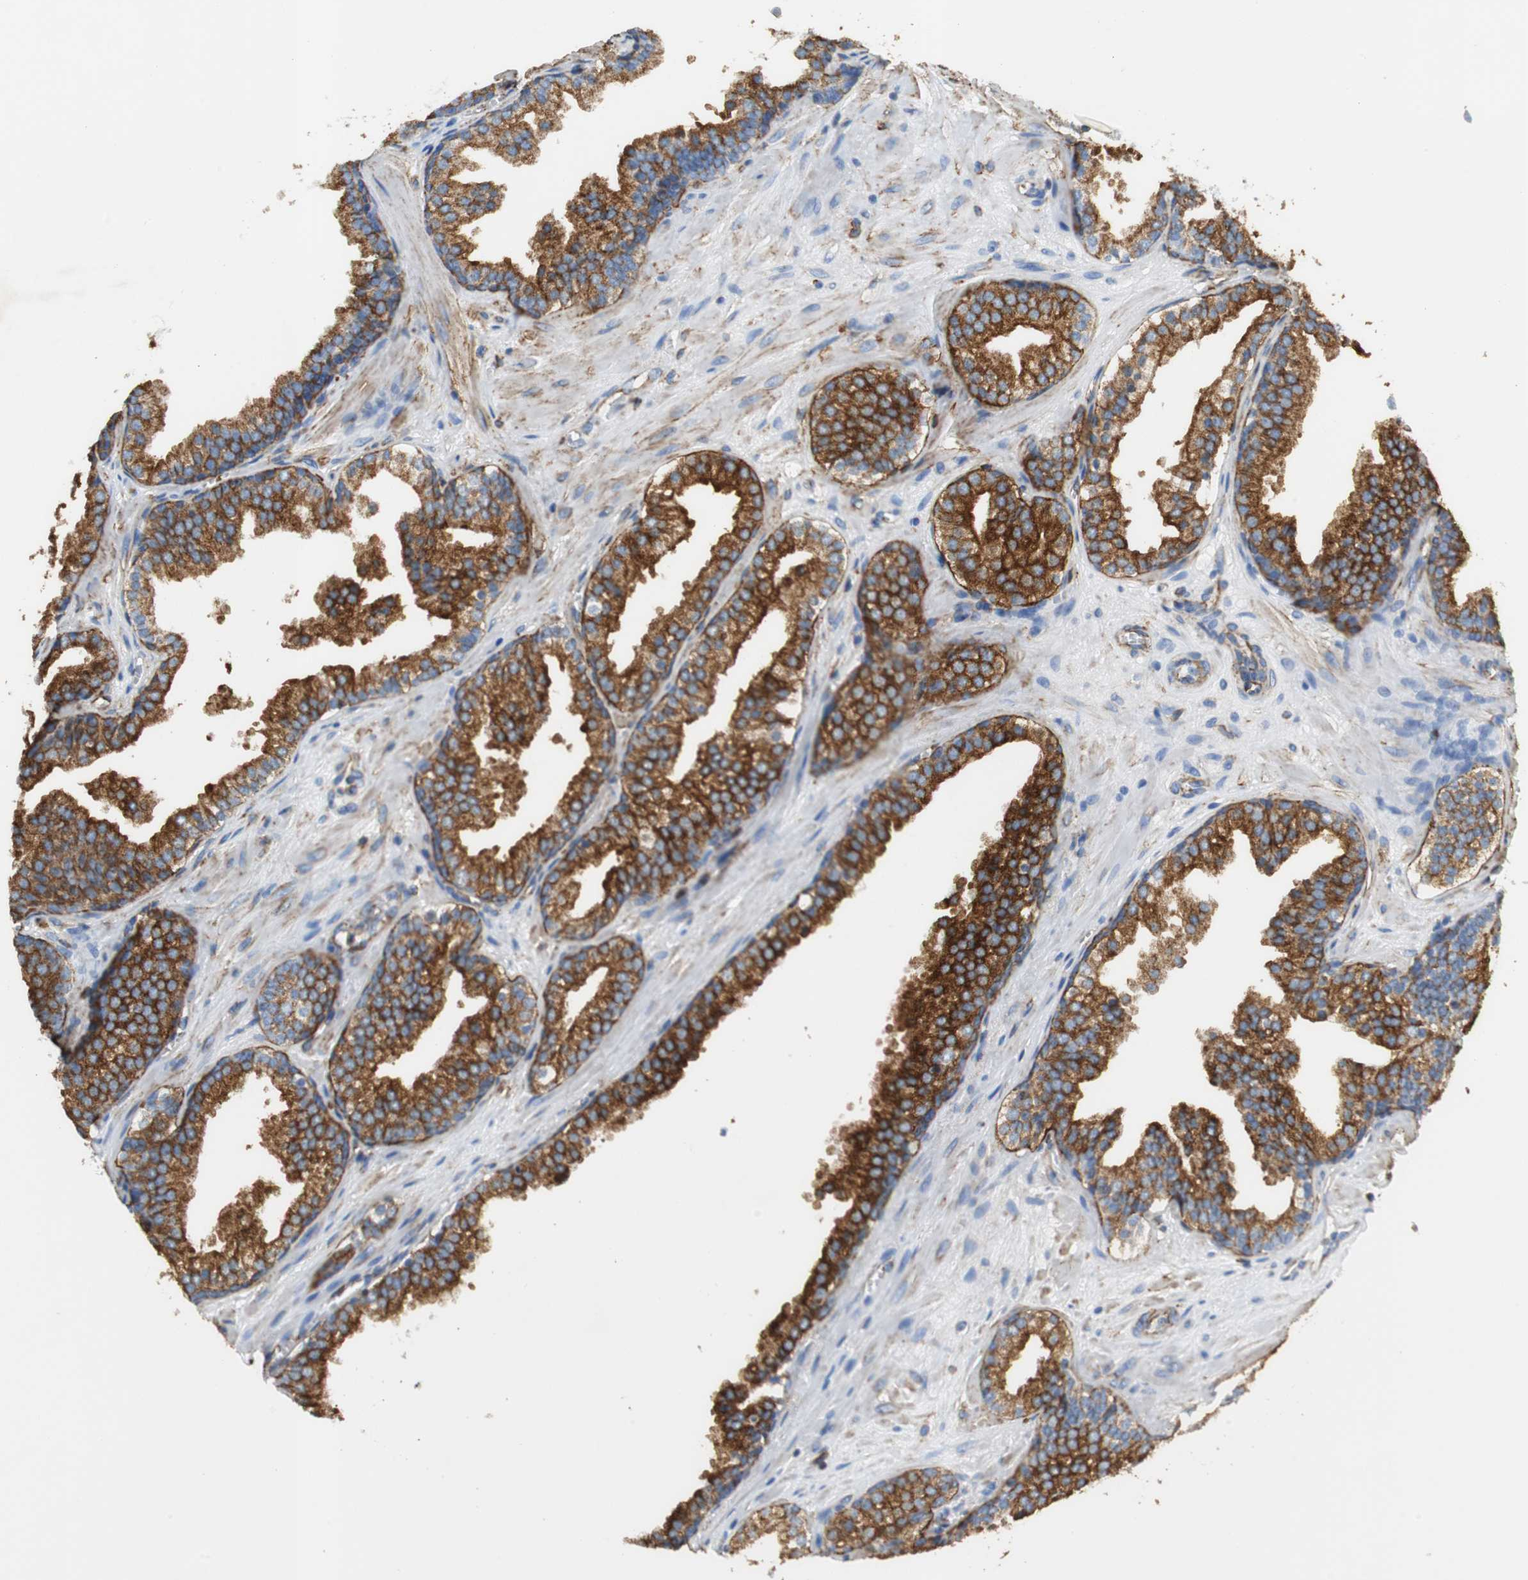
{"staining": {"intensity": "strong", "quantity": ">75%", "location": "cytoplasmic/membranous"}, "tissue": "prostate cancer", "cell_type": "Tumor cells", "image_type": "cancer", "snomed": [{"axis": "morphology", "description": "Adenocarcinoma, Low grade"}, {"axis": "topography", "description": "Prostate"}], "caption": "Adenocarcinoma (low-grade) (prostate) tissue shows strong cytoplasmic/membranous expression in about >75% of tumor cells (brown staining indicates protein expression, while blue staining denotes nuclei).", "gene": "TUBA4A", "patient": {"sex": "male", "age": 57}}